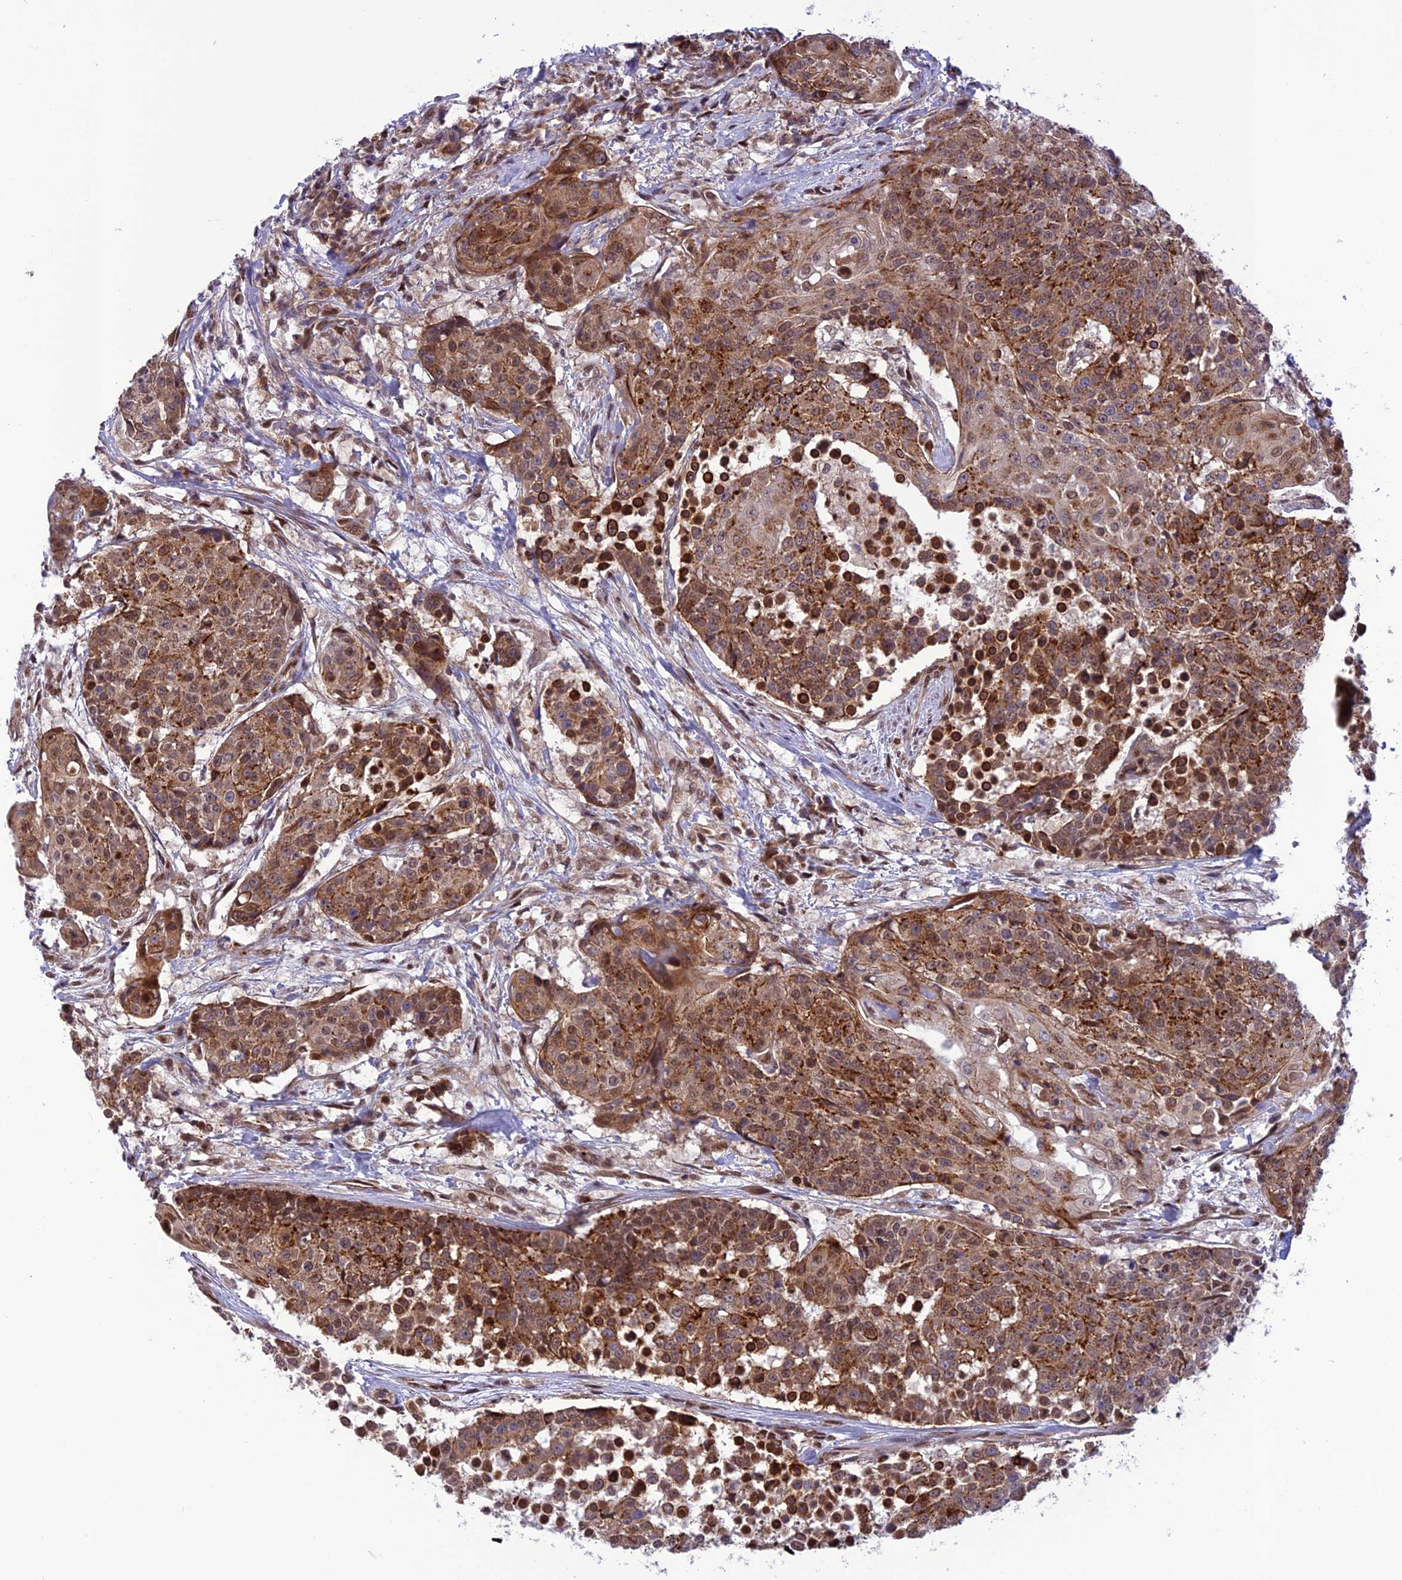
{"staining": {"intensity": "moderate", "quantity": ">75%", "location": "cytoplasmic/membranous,nuclear"}, "tissue": "urothelial cancer", "cell_type": "Tumor cells", "image_type": "cancer", "snomed": [{"axis": "morphology", "description": "Urothelial carcinoma, High grade"}, {"axis": "topography", "description": "Urinary bladder"}], "caption": "Approximately >75% of tumor cells in urothelial carcinoma (high-grade) show moderate cytoplasmic/membranous and nuclear protein staining as visualized by brown immunohistochemical staining.", "gene": "RTRAF", "patient": {"sex": "female", "age": 63}}